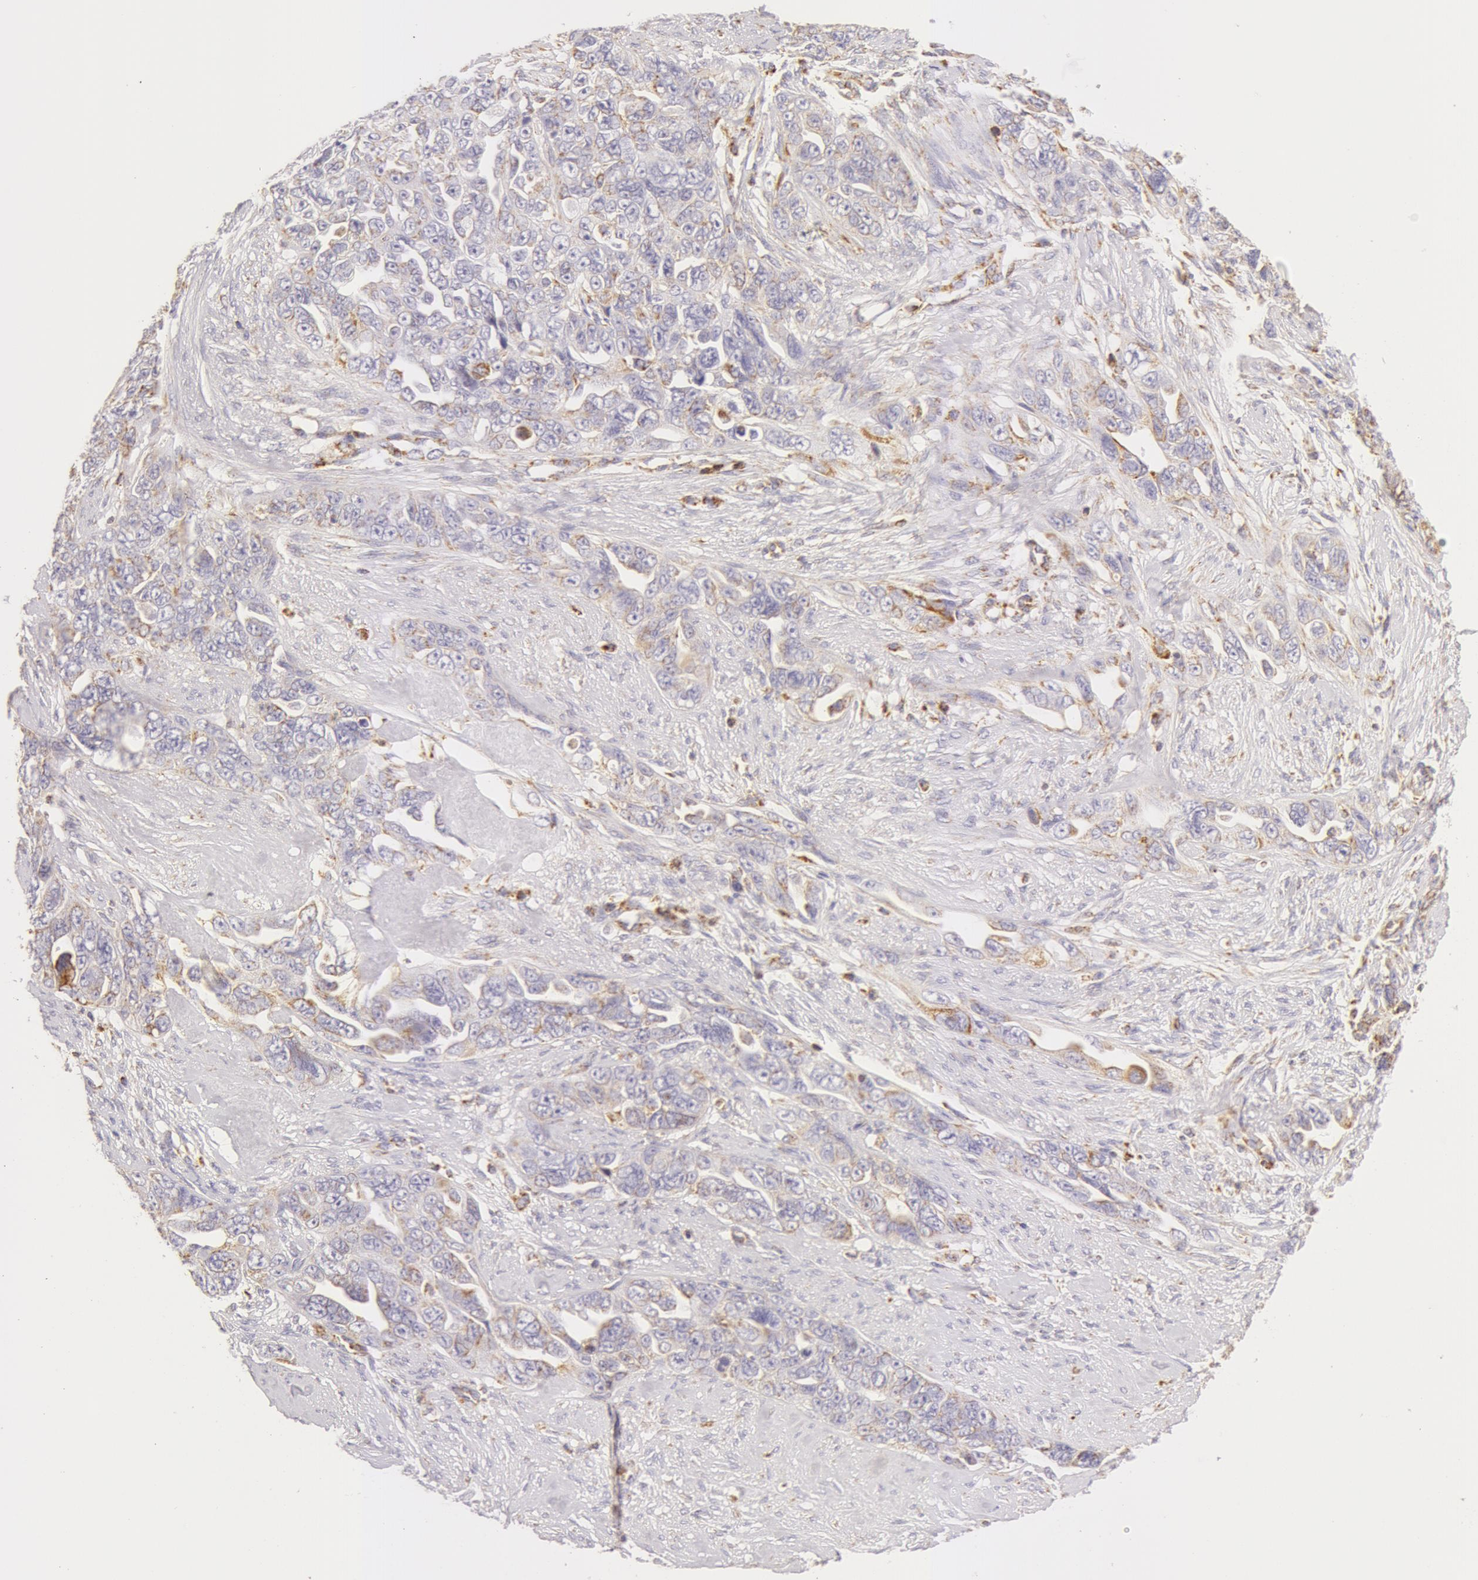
{"staining": {"intensity": "weak", "quantity": "<25%", "location": "cytoplasmic/membranous"}, "tissue": "ovarian cancer", "cell_type": "Tumor cells", "image_type": "cancer", "snomed": [{"axis": "morphology", "description": "Cystadenocarcinoma, serous, NOS"}, {"axis": "topography", "description": "Ovary"}], "caption": "Ovarian cancer (serous cystadenocarcinoma) was stained to show a protein in brown. There is no significant positivity in tumor cells.", "gene": "ATP5F1B", "patient": {"sex": "female", "age": 63}}